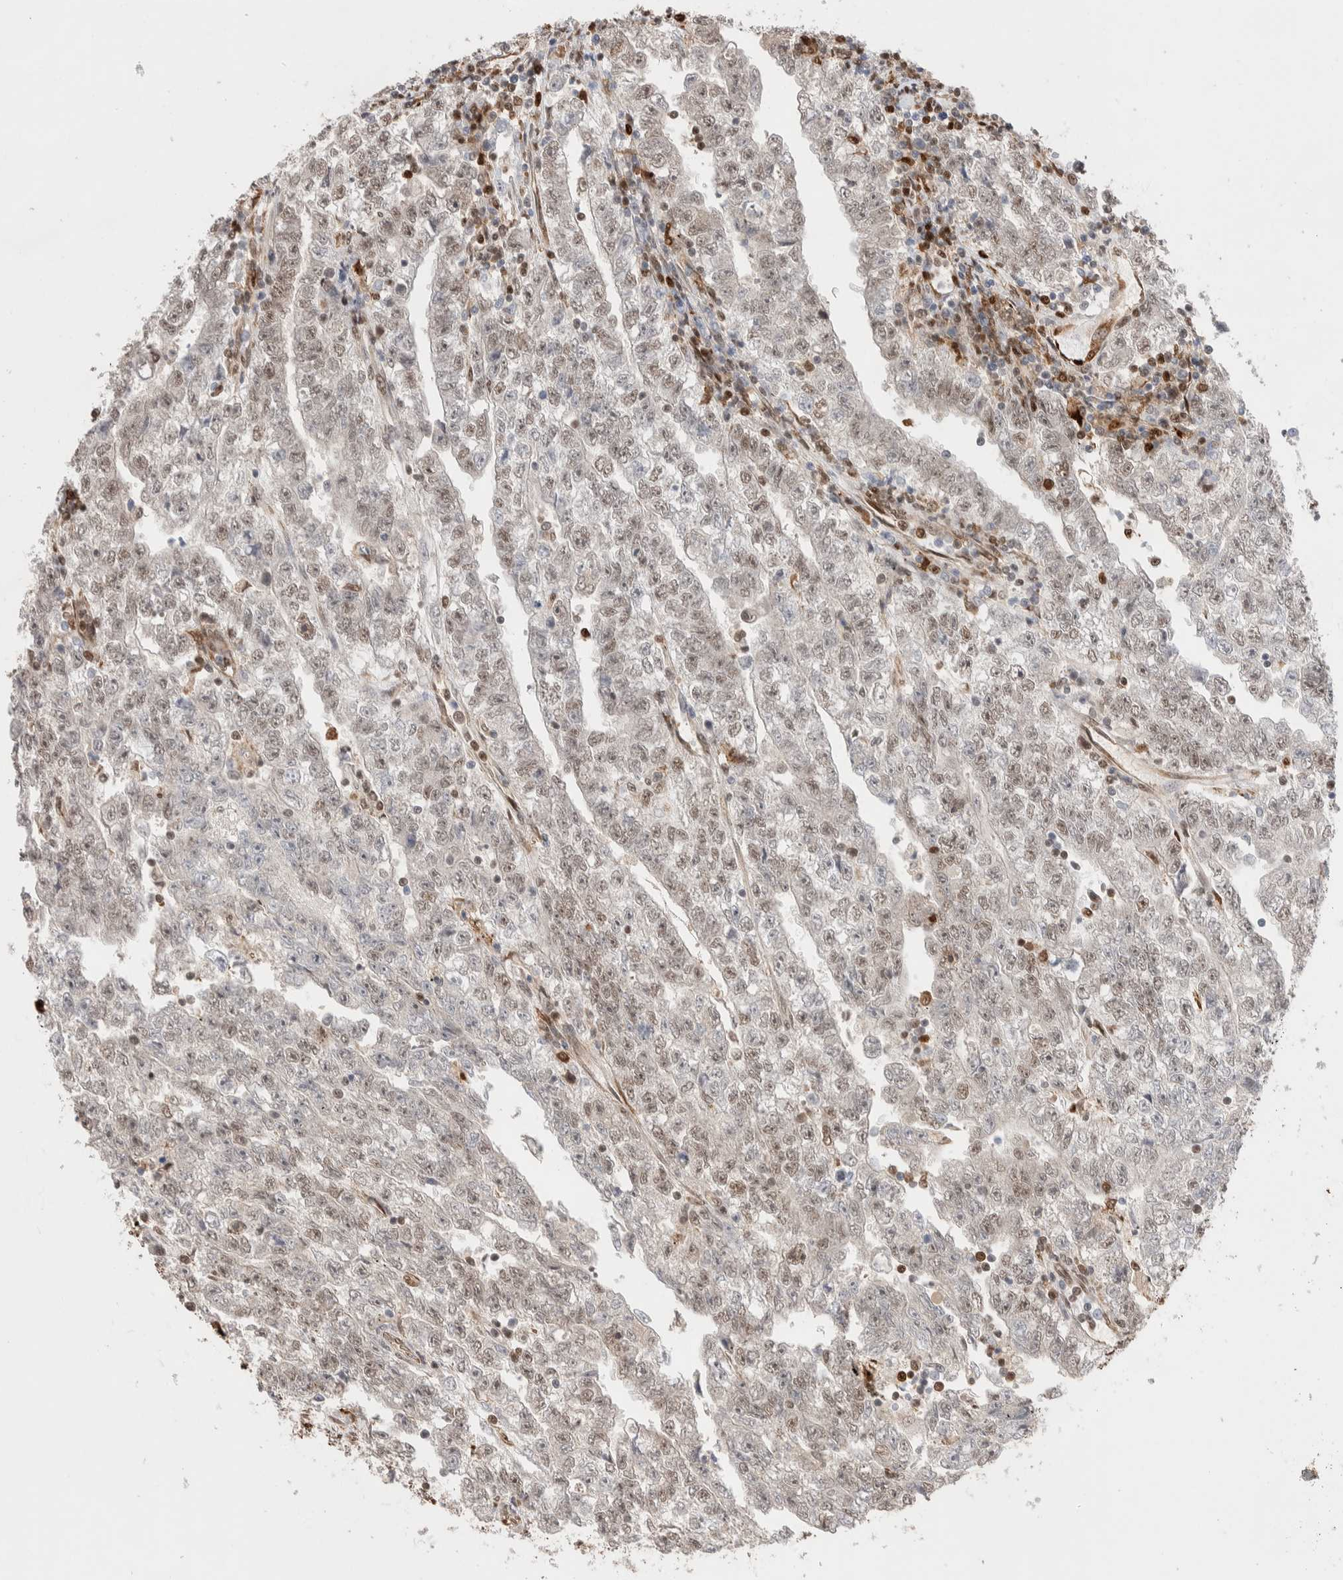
{"staining": {"intensity": "weak", "quantity": ">75%", "location": "nuclear"}, "tissue": "testis cancer", "cell_type": "Tumor cells", "image_type": "cancer", "snomed": [{"axis": "morphology", "description": "Carcinoma, Embryonal, NOS"}, {"axis": "topography", "description": "Testis"}], "caption": "Protein staining reveals weak nuclear positivity in about >75% of tumor cells in testis cancer (embryonal carcinoma).", "gene": "RNASEK-C17orf49", "patient": {"sex": "male", "age": 25}}